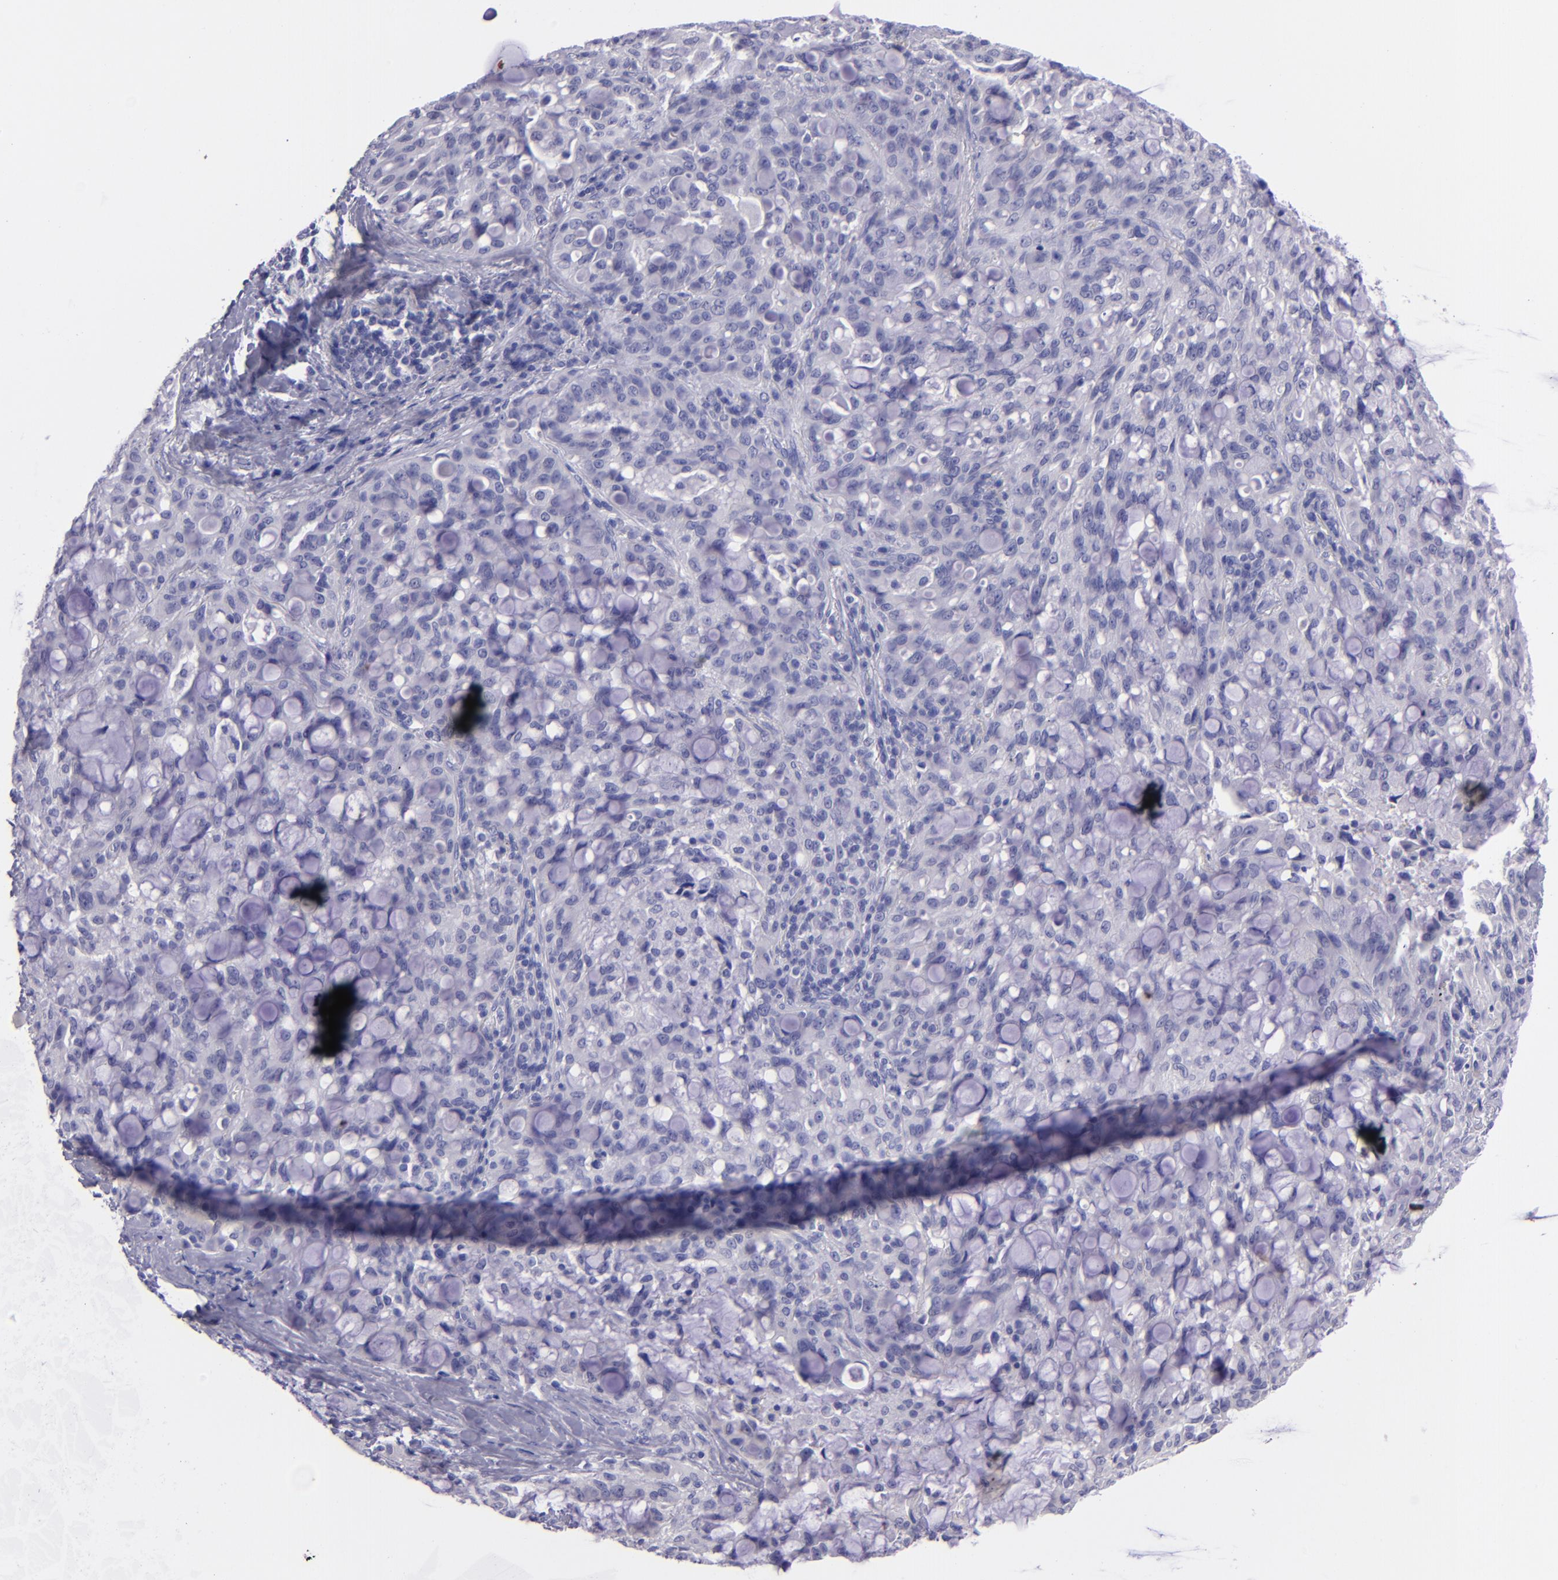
{"staining": {"intensity": "negative", "quantity": "none", "location": "none"}, "tissue": "lung cancer", "cell_type": "Tumor cells", "image_type": "cancer", "snomed": [{"axis": "morphology", "description": "Adenocarcinoma, NOS"}, {"axis": "topography", "description": "Lung"}], "caption": "There is no significant staining in tumor cells of lung adenocarcinoma.", "gene": "TNNT3", "patient": {"sex": "female", "age": 44}}